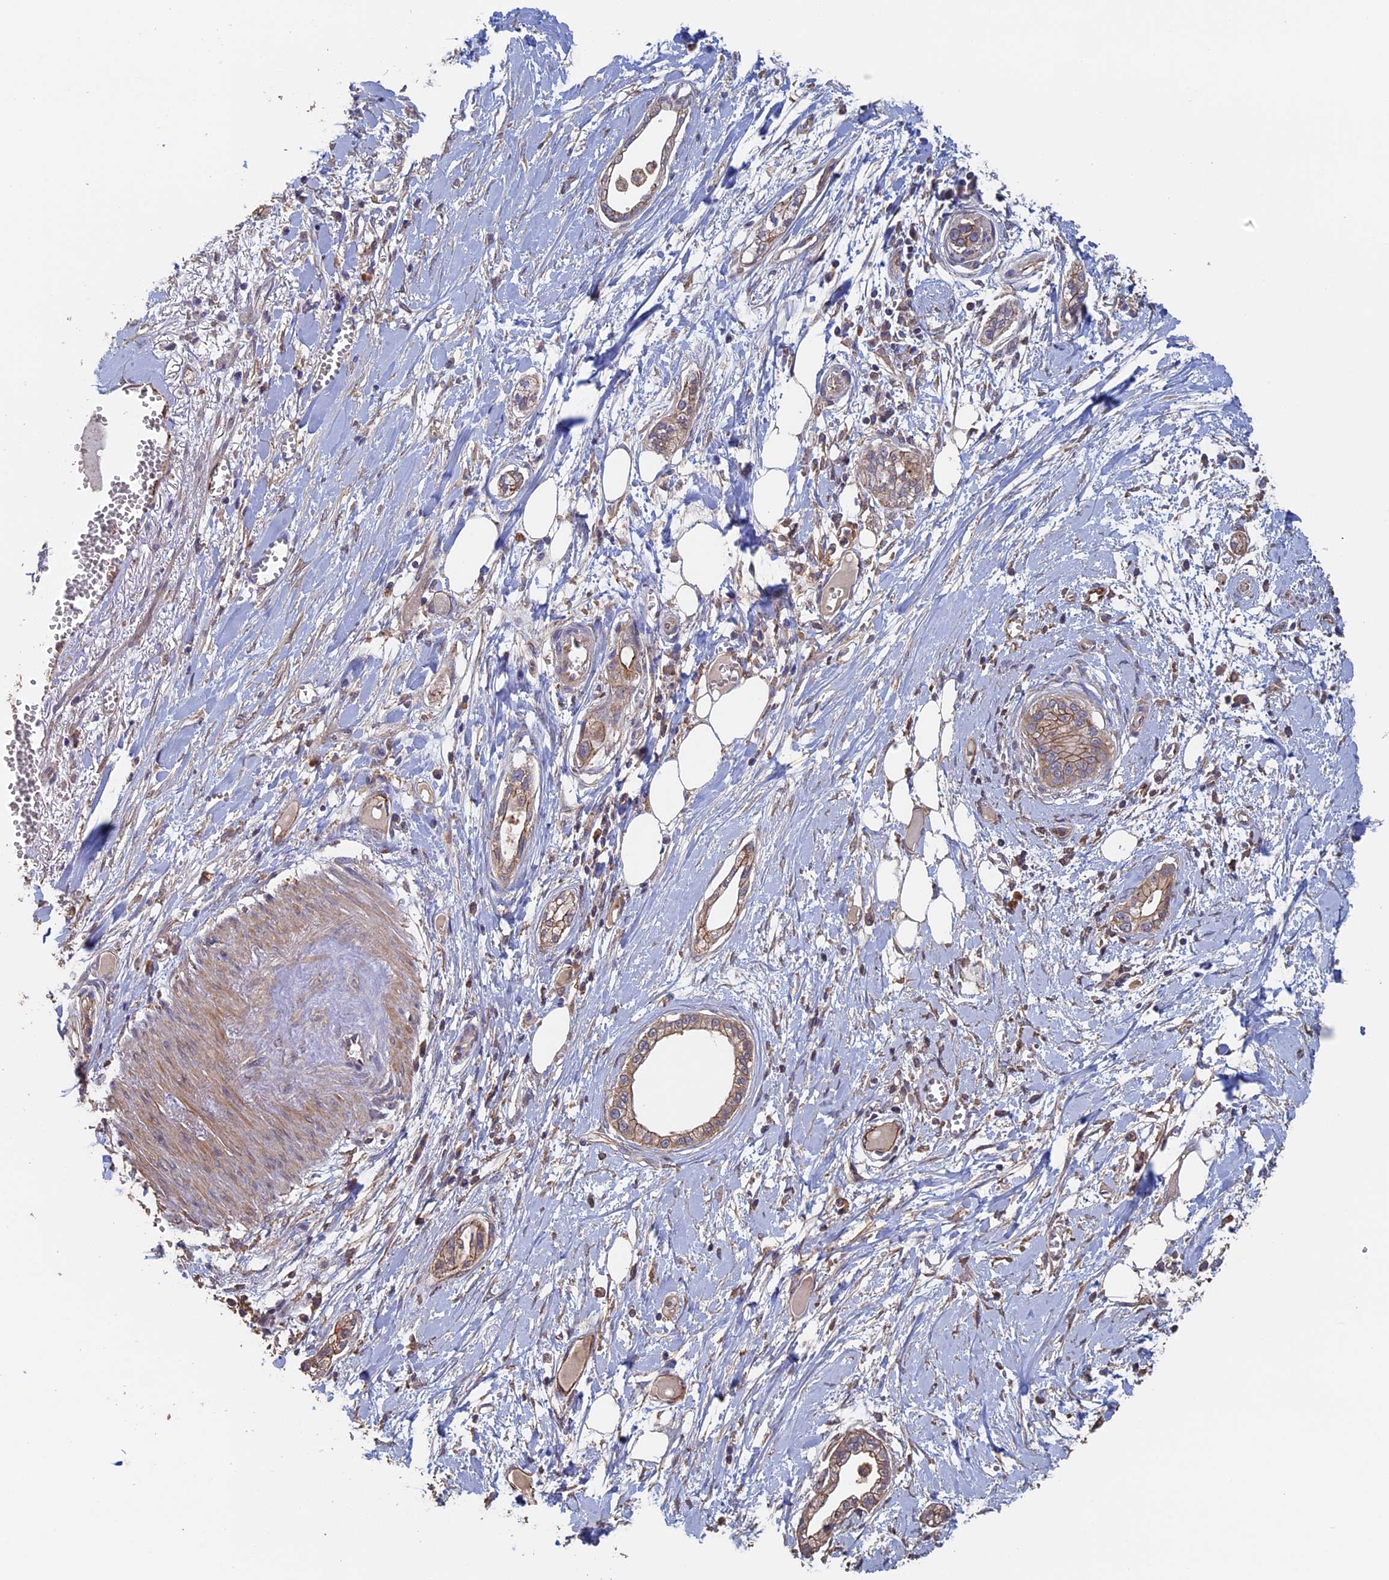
{"staining": {"intensity": "weak", "quantity": ">75%", "location": "cytoplasmic/membranous"}, "tissue": "pancreatic cancer", "cell_type": "Tumor cells", "image_type": "cancer", "snomed": [{"axis": "morphology", "description": "Adenocarcinoma, NOS"}, {"axis": "topography", "description": "Pancreas"}], "caption": "This image displays pancreatic adenocarcinoma stained with immunohistochemistry to label a protein in brown. The cytoplasmic/membranous of tumor cells show weak positivity for the protein. Nuclei are counter-stained blue.", "gene": "PIGQ", "patient": {"sex": "male", "age": 68}}